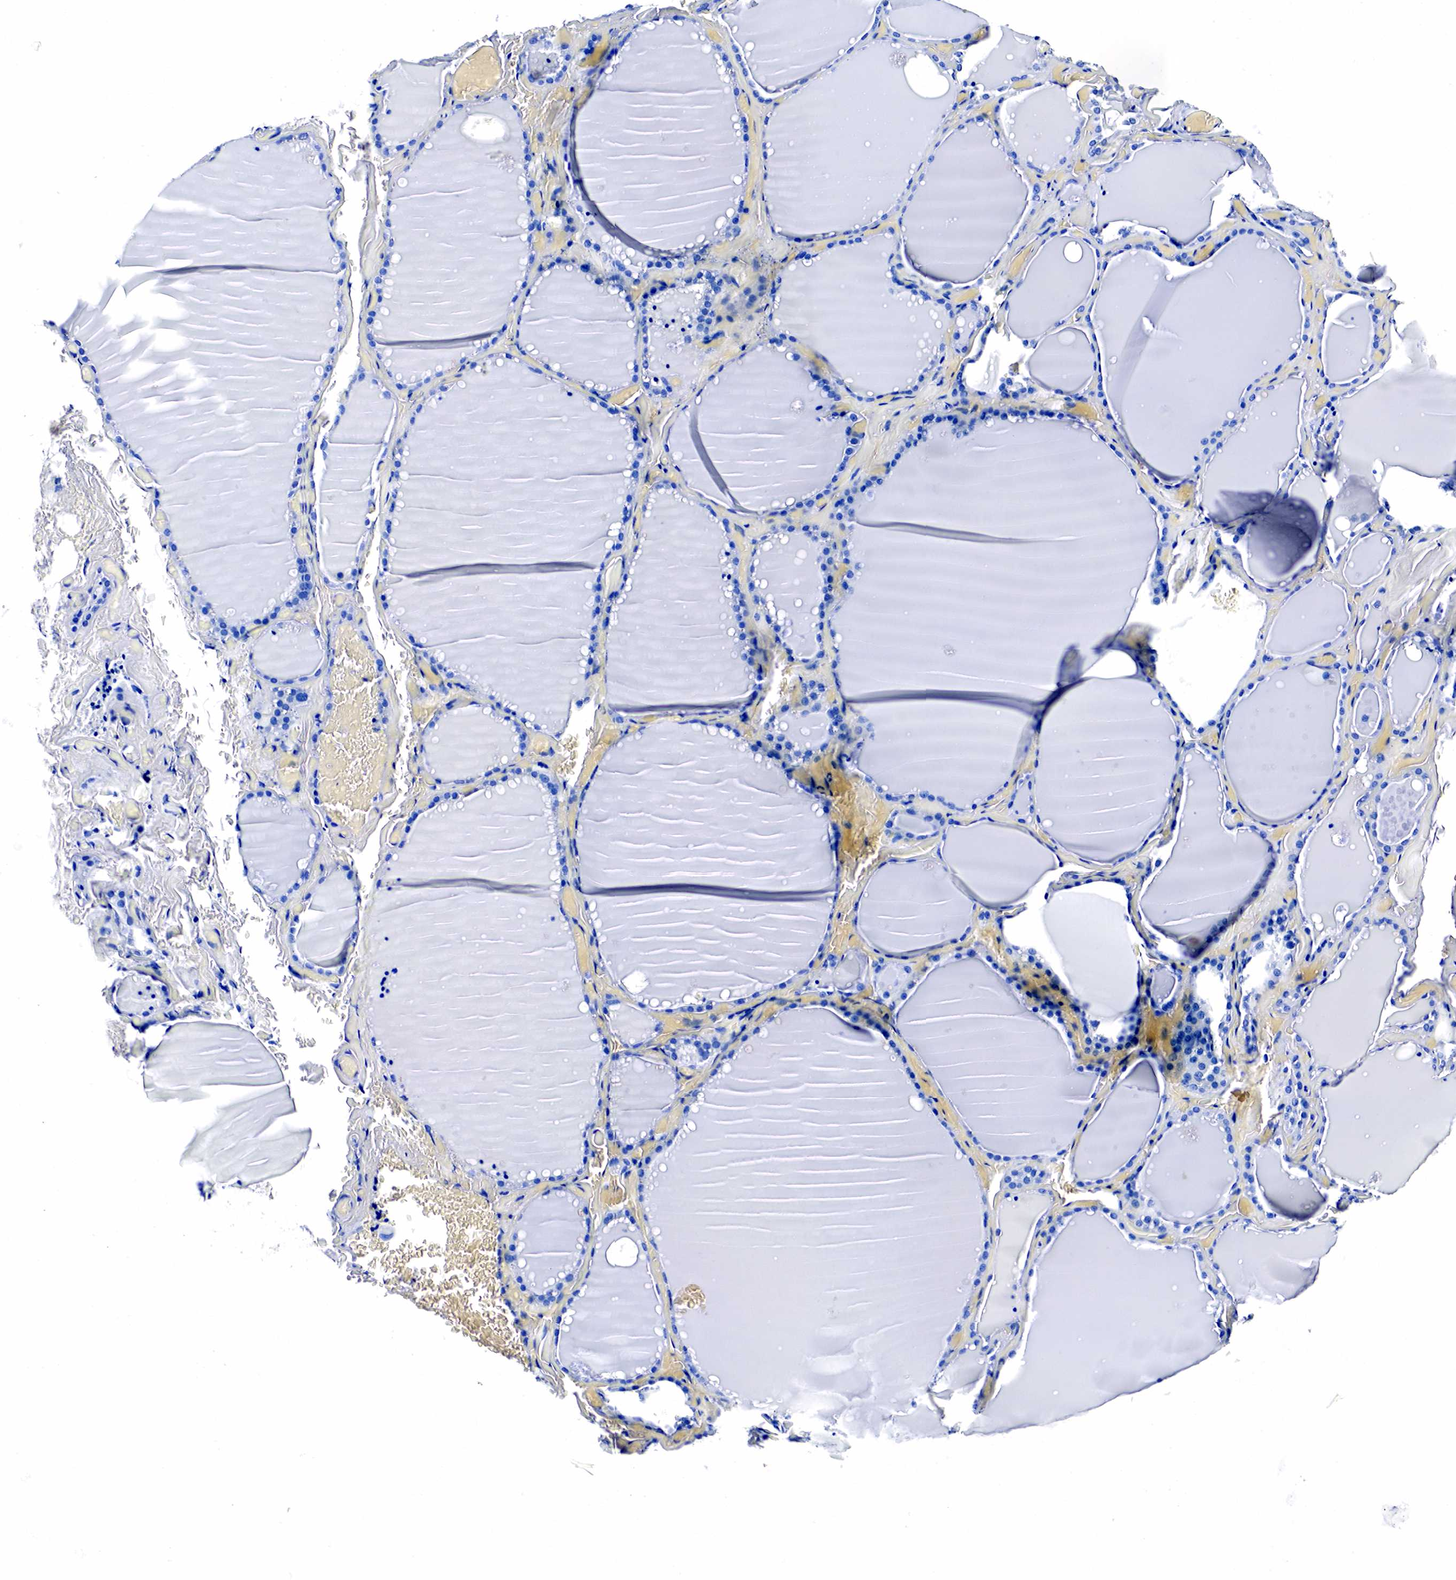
{"staining": {"intensity": "negative", "quantity": "none", "location": "none"}, "tissue": "thyroid gland", "cell_type": "Glandular cells", "image_type": "normal", "snomed": [{"axis": "morphology", "description": "Normal tissue, NOS"}, {"axis": "topography", "description": "Thyroid gland"}], "caption": "The photomicrograph demonstrates no staining of glandular cells in benign thyroid gland.", "gene": "GAST", "patient": {"sex": "male", "age": 34}}